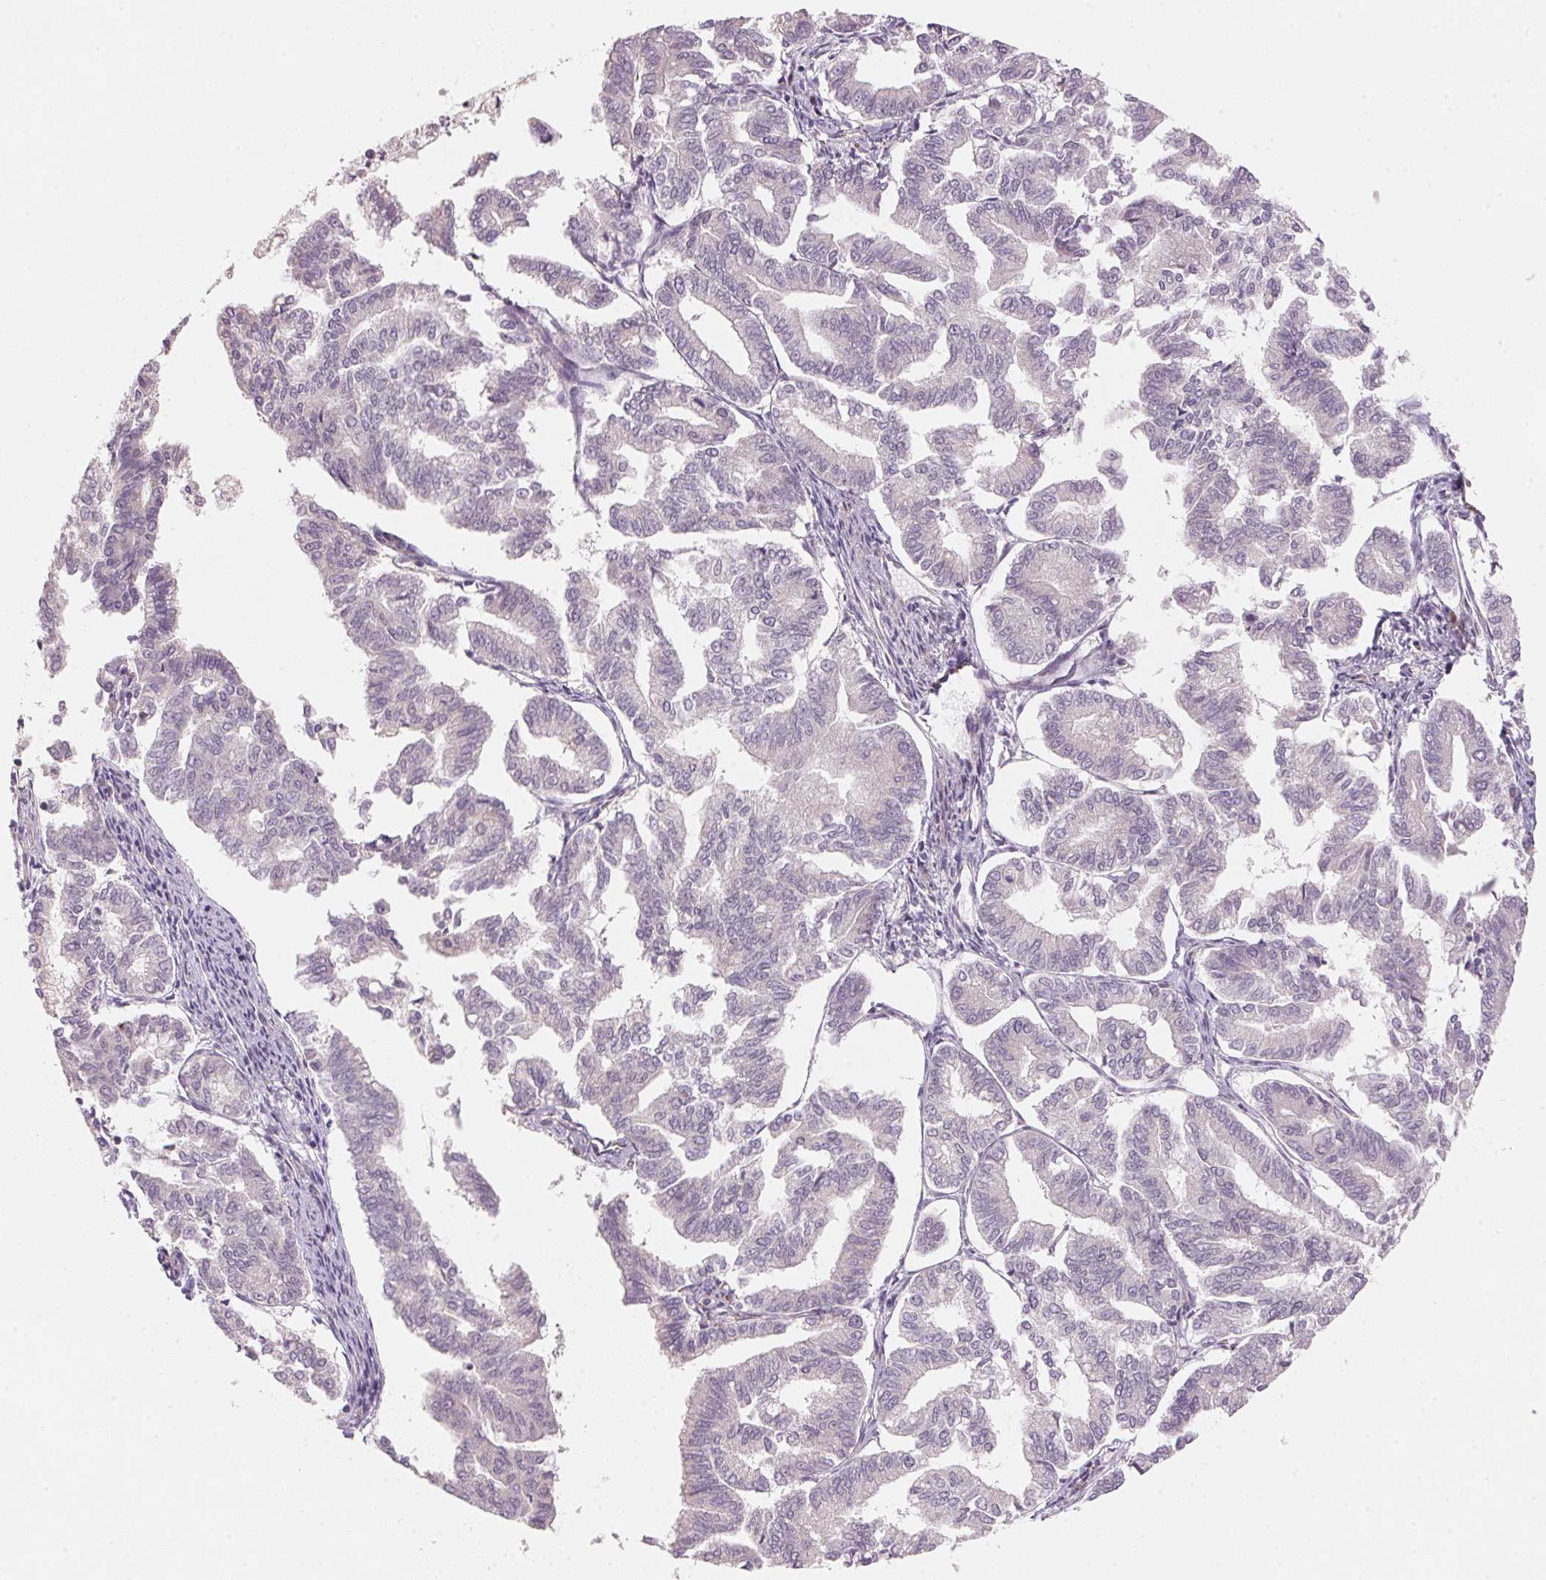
{"staining": {"intensity": "negative", "quantity": "none", "location": "none"}, "tissue": "endometrial cancer", "cell_type": "Tumor cells", "image_type": "cancer", "snomed": [{"axis": "morphology", "description": "Adenocarcinoma, NOS"}, {"axis": "topography", "description": "Endometrium"}], "caption": "Protein analysis of endometrial cancer (adenocarcinoma) exhibits no significant staining in tumor cells.", "gene": "BLOC1S2", "patient": {"sex": "female", "age": 79}}